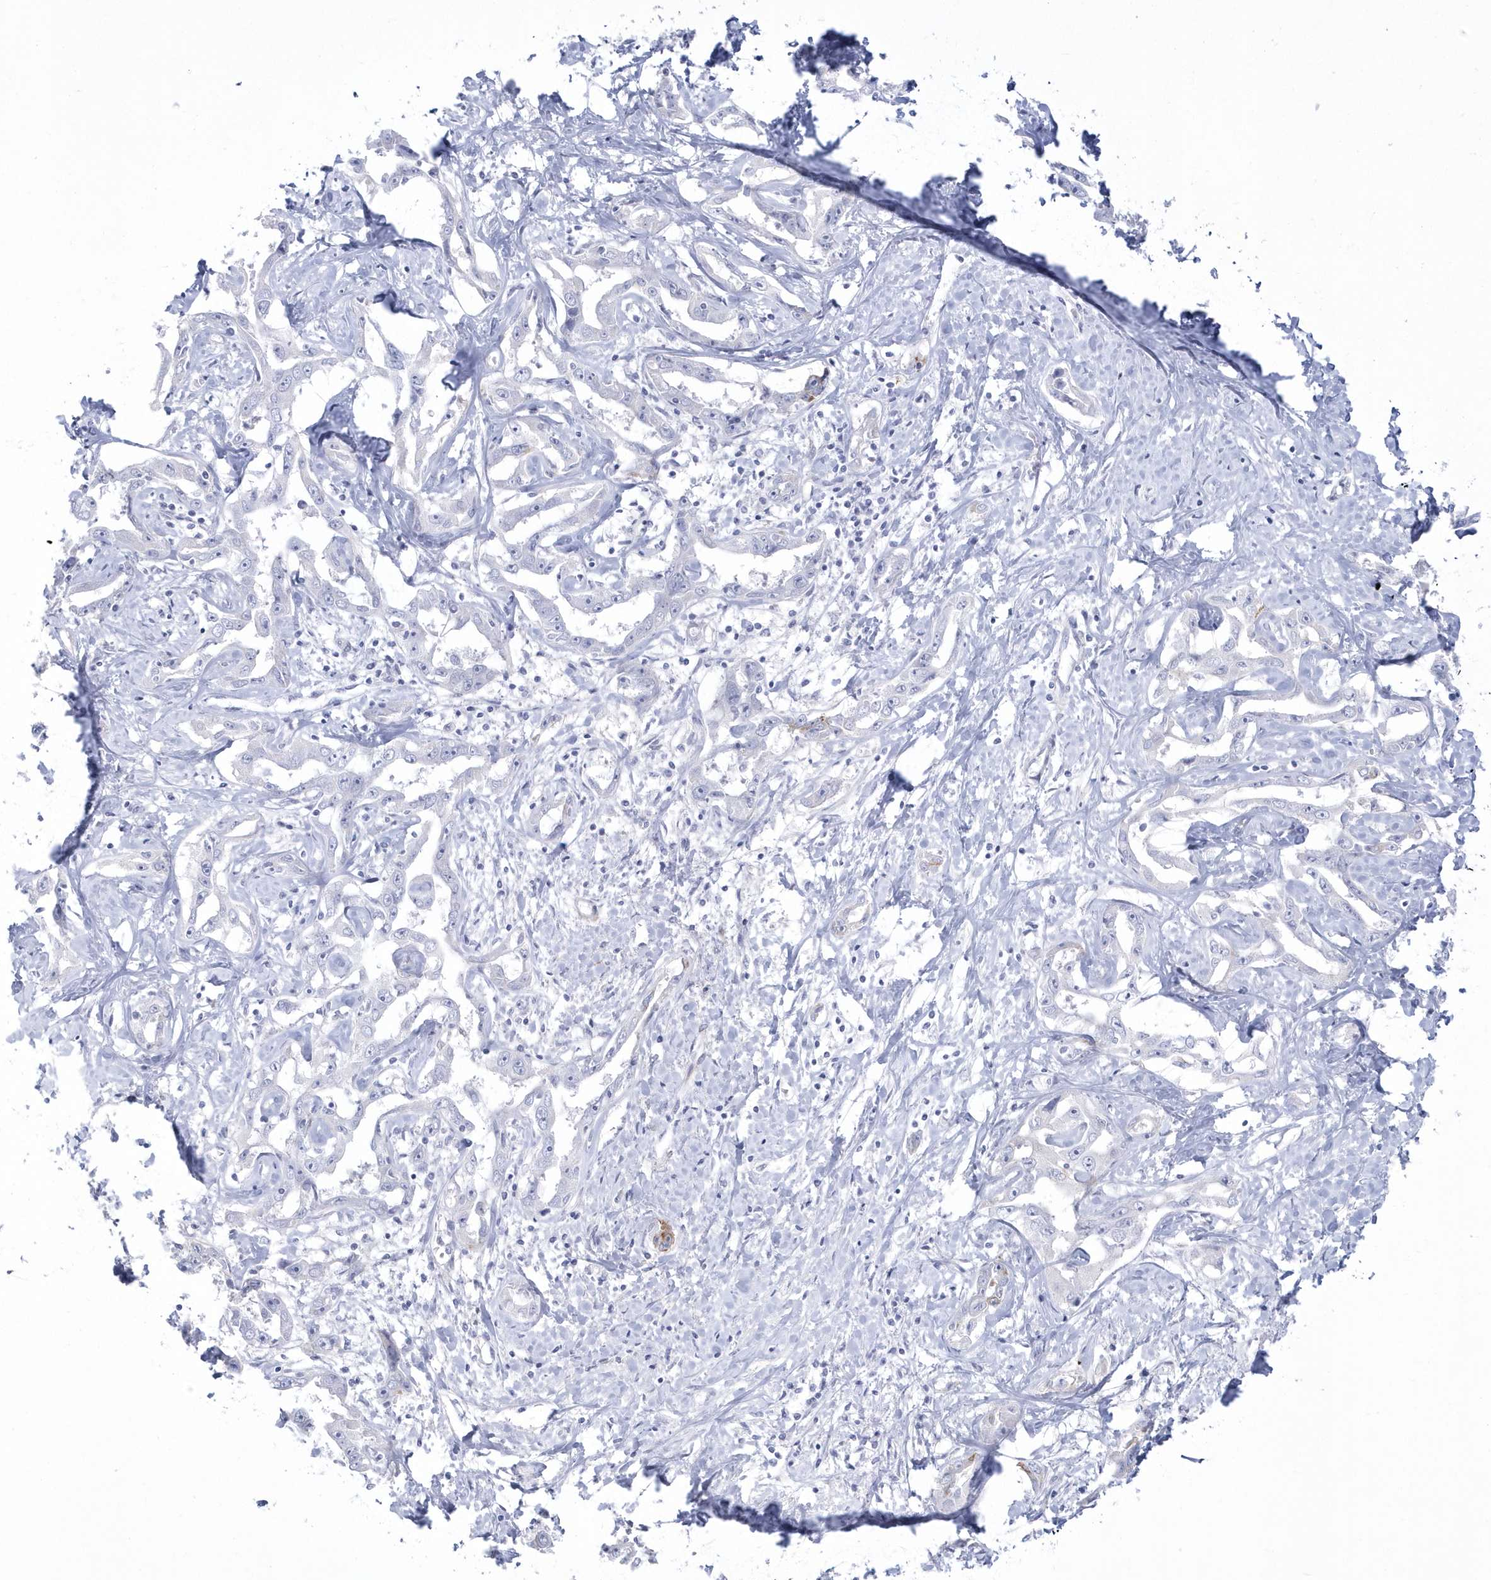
{"staining": {"intensity": "negative", "quantity": "none", "location": "none"}, "tissue": "liver cancer", "cell_type": "Tumor cells", "image_type": "cancer", "snomed": [{"axis": "morphology", "description": "Cholangiocarcinoma"}, {"axis": "topography", "description": "Liver"}], "caption": "A micrograph of human liver cancer is negative for staining in tumor cells.", "gene": "WDR27", "patient": {"sex": "male", "age": 59}}